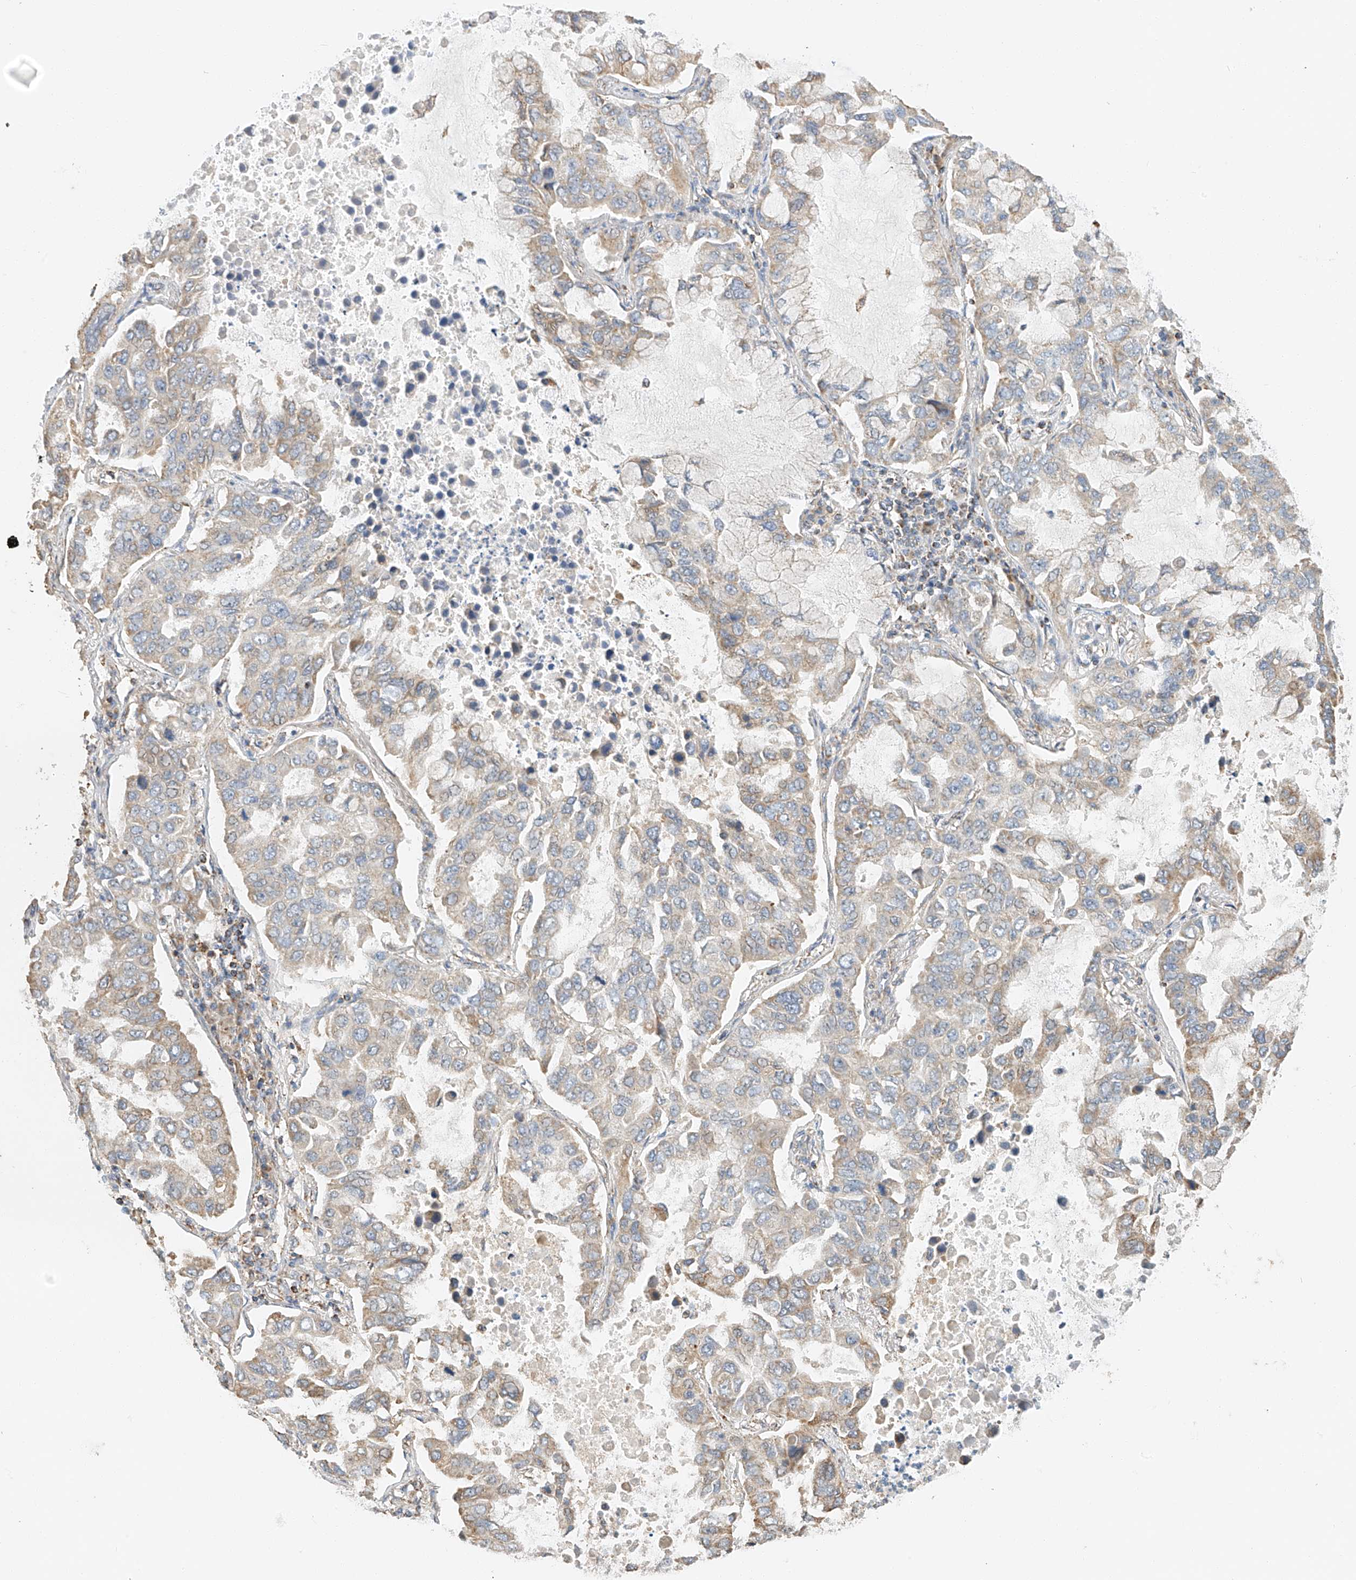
{"staining": {"intensity": "moderate", "quantity": "<25%", "location": "cytoplasmic/membranous"}, "tissue": "lung cancer", "cell_type": "Tumor cells", "image_type": "cancer", "snomed": [{"axis": "morphology", "description": "Adenocarcinoma, NOS"}, {"axis": "topography", "description": "Lung"}], "caption": "Immunohistochemical staining of adenocarcinoma (lung) demonstrates moderate cytoplasmic/membranous protein positivity in about <25% of tumor cells.", "gene": "YIPF7", "patient": {"sex": "male", "age": 64}}